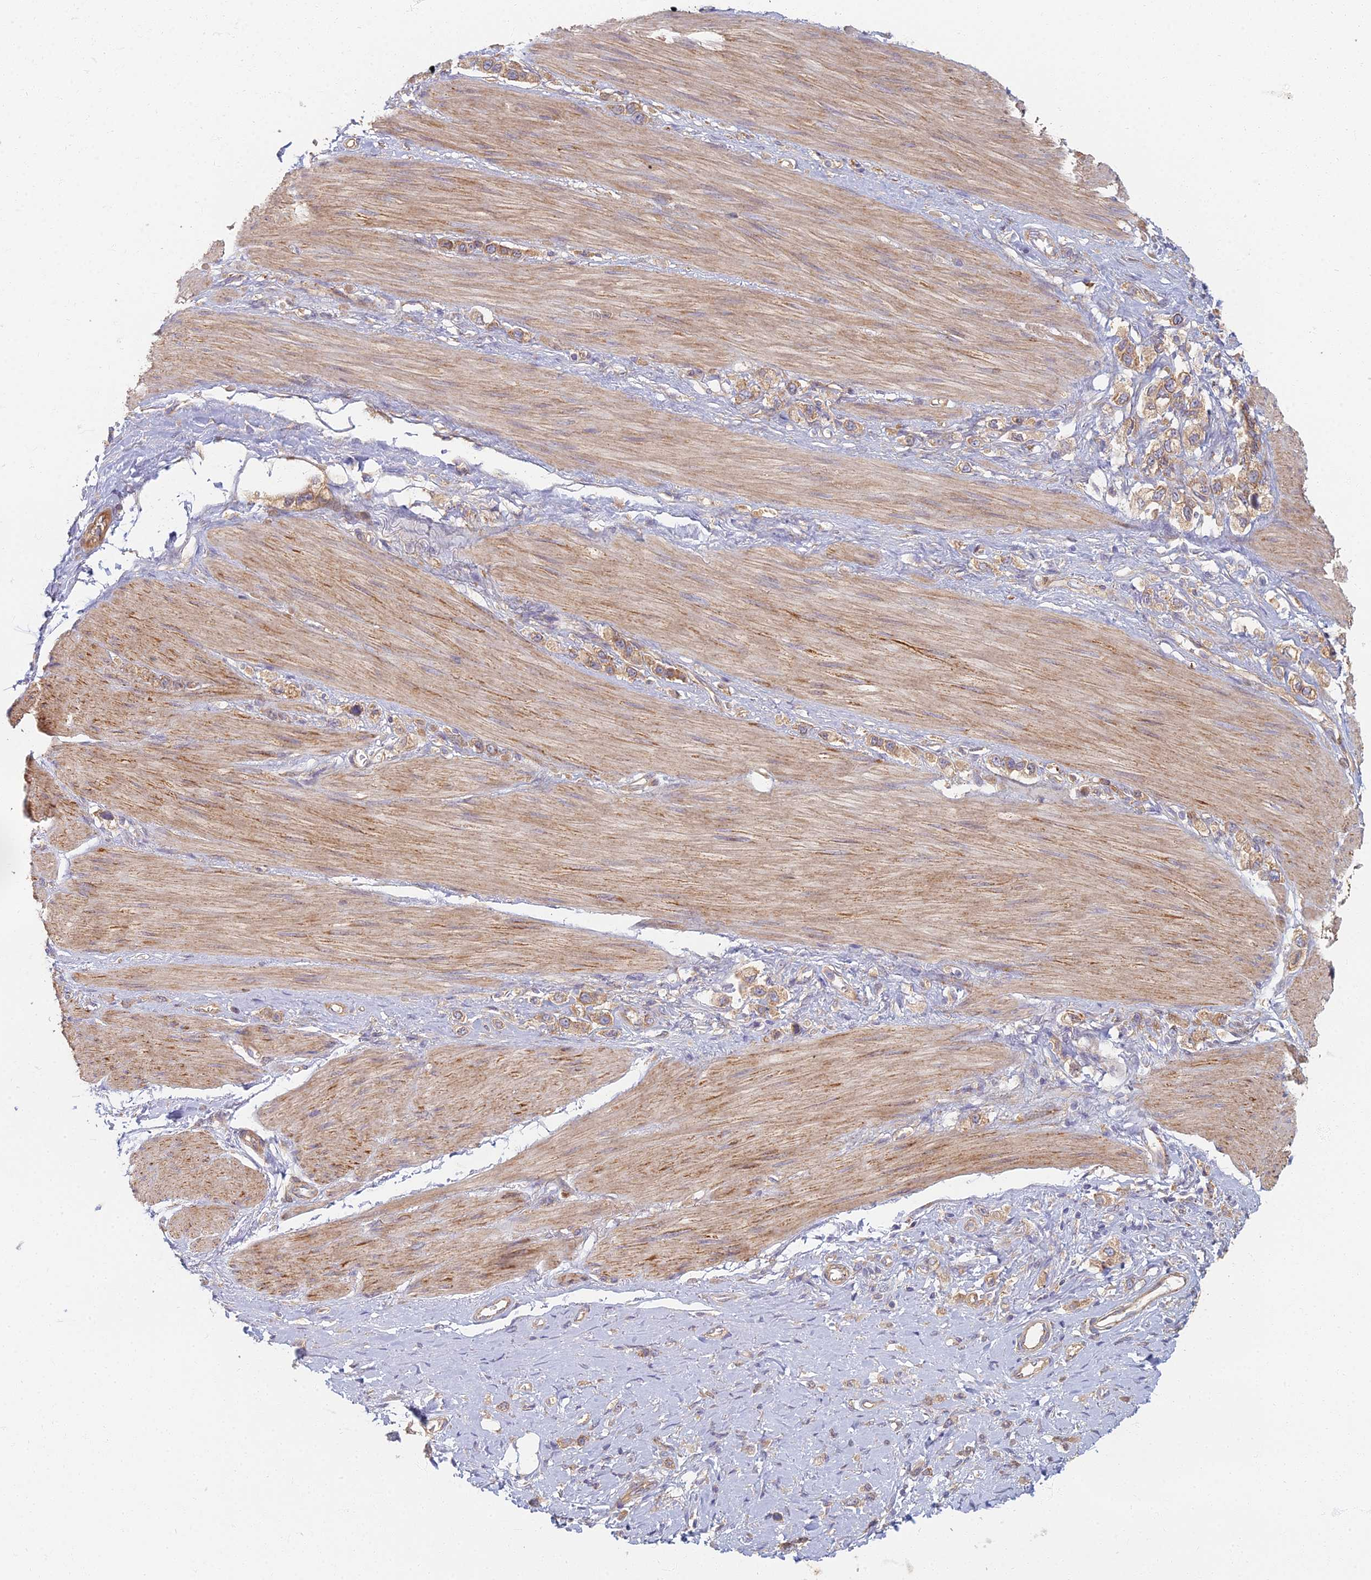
{"staining": {"intensity": "moderate", "quantity": ">75%", "location": "cytoplasmic/membranous"}, "tissue": "stomach cancer", "cell_type": "Tumor cells", "image_type": "cancer", "snomed": [{"axis": "morphology", "description": "Adenocarcinoma, NOS"}, {"axis": "topography", "description": "Stomach"}], "caption": "This is an image of immunohistochemistry (IHC) staining of stomach cancer, which shows moderate expression in the cytoplasmic/membranous of tumor cells.", "gene": "RBSN", "patient": {"sex": "female", "age": 65}}